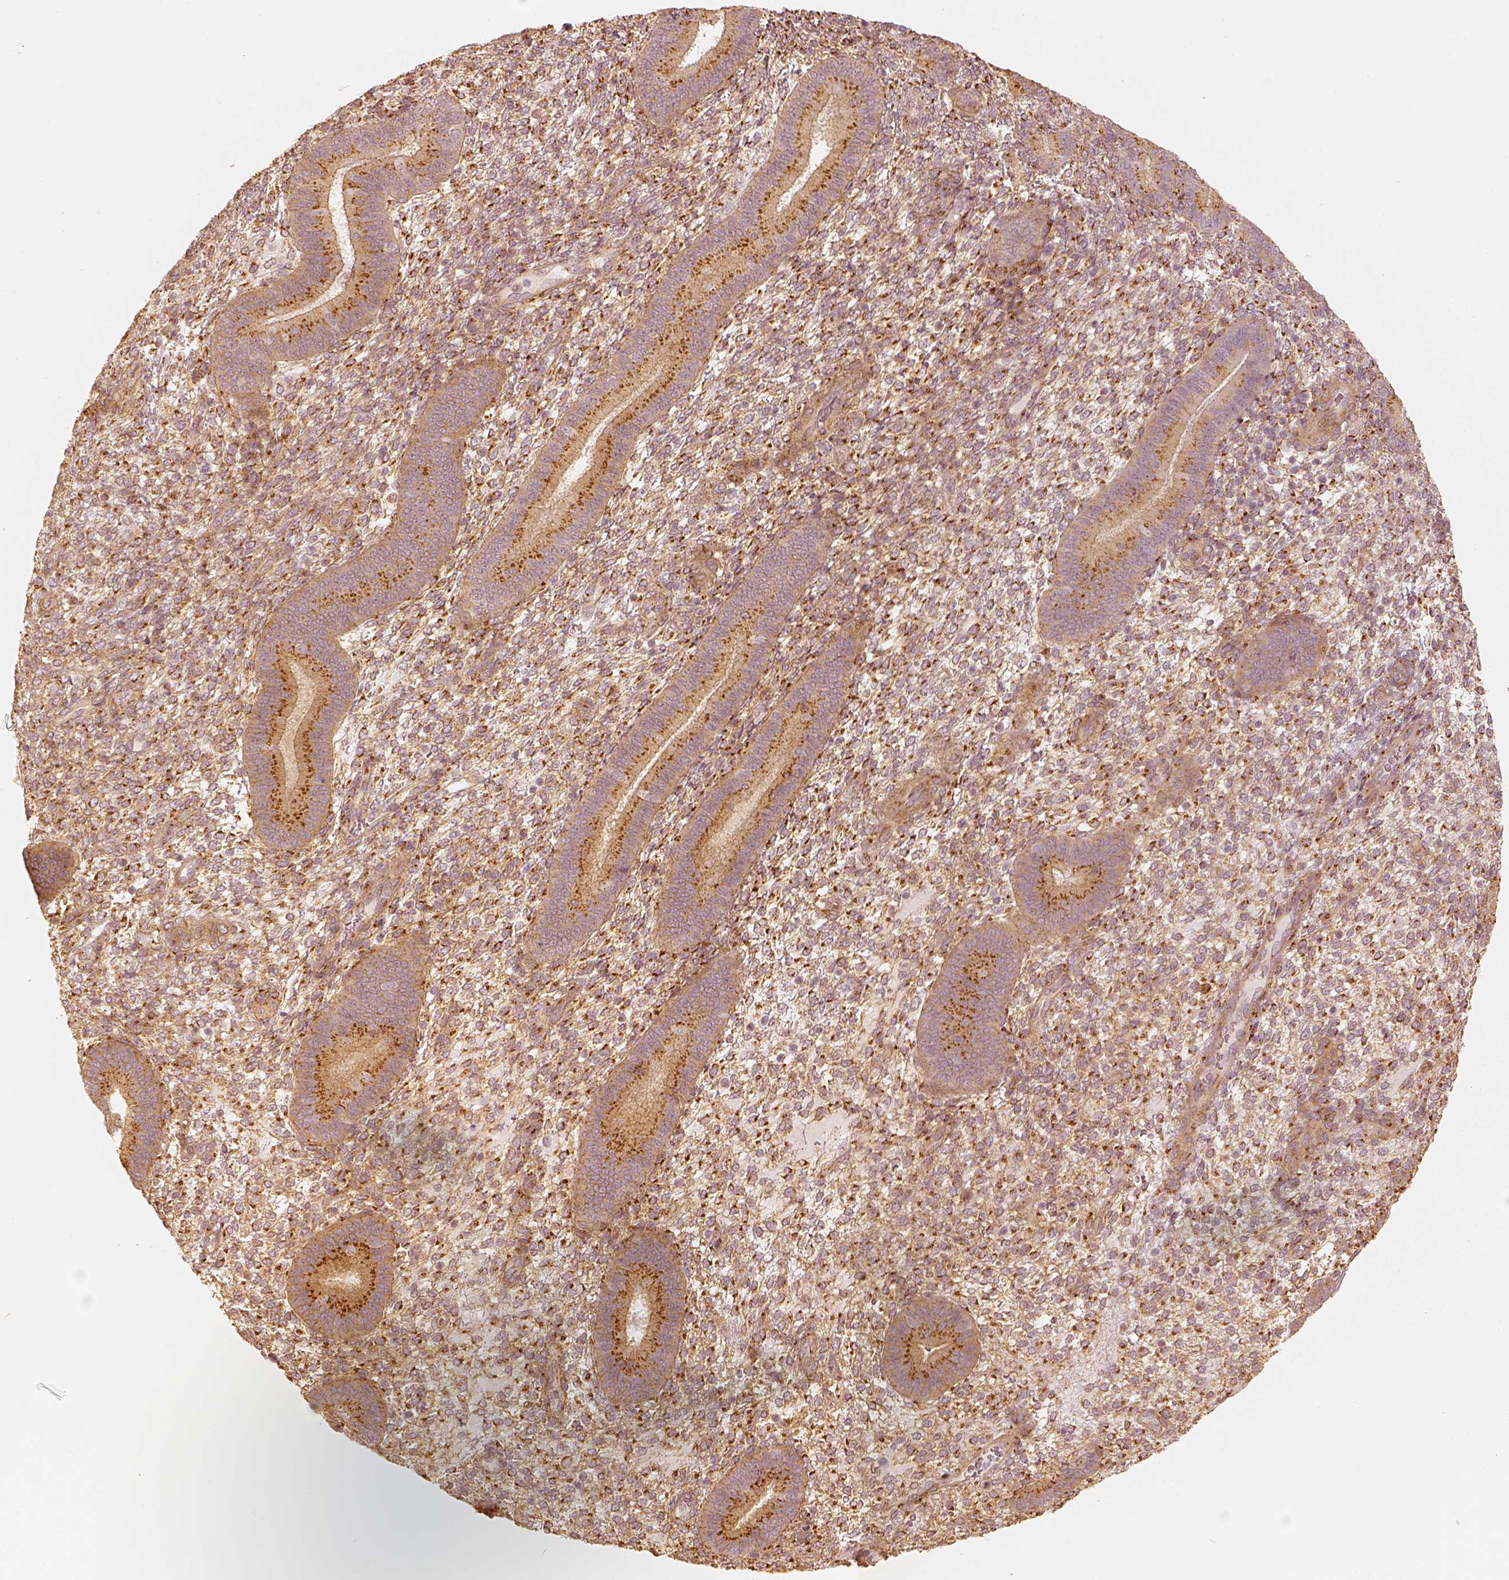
{"staining": {"intensity": "moderate", "quantity": "25%-75%", "location": "cytoplasmic/membranous"}, "tissue": "endometrium", "cell_type": "Cells in endometrial stroma", "image_type": "normal", "snomed": [{"axis": "morphology", "description": "Normal tissue, NOS"}, {"axis": "topography", "description": "Endometrium"}], "caption": "Immunohistochemistry staining of normal endometrium, which shows medium levels of moderate cytoplasmic/membranous expression in approximately 25%-75% of cells in endometrial stroma indicating moderate cytoplasmic/membranous protein positivity. The staining was performed using DAB (3,3'-diaminobenzidine) (brown) for protein detection and nuclei were counterstained in hematoxylin (blue).", "gene": "GORASP2", "patient": {"sex": "female", "age": 39}}